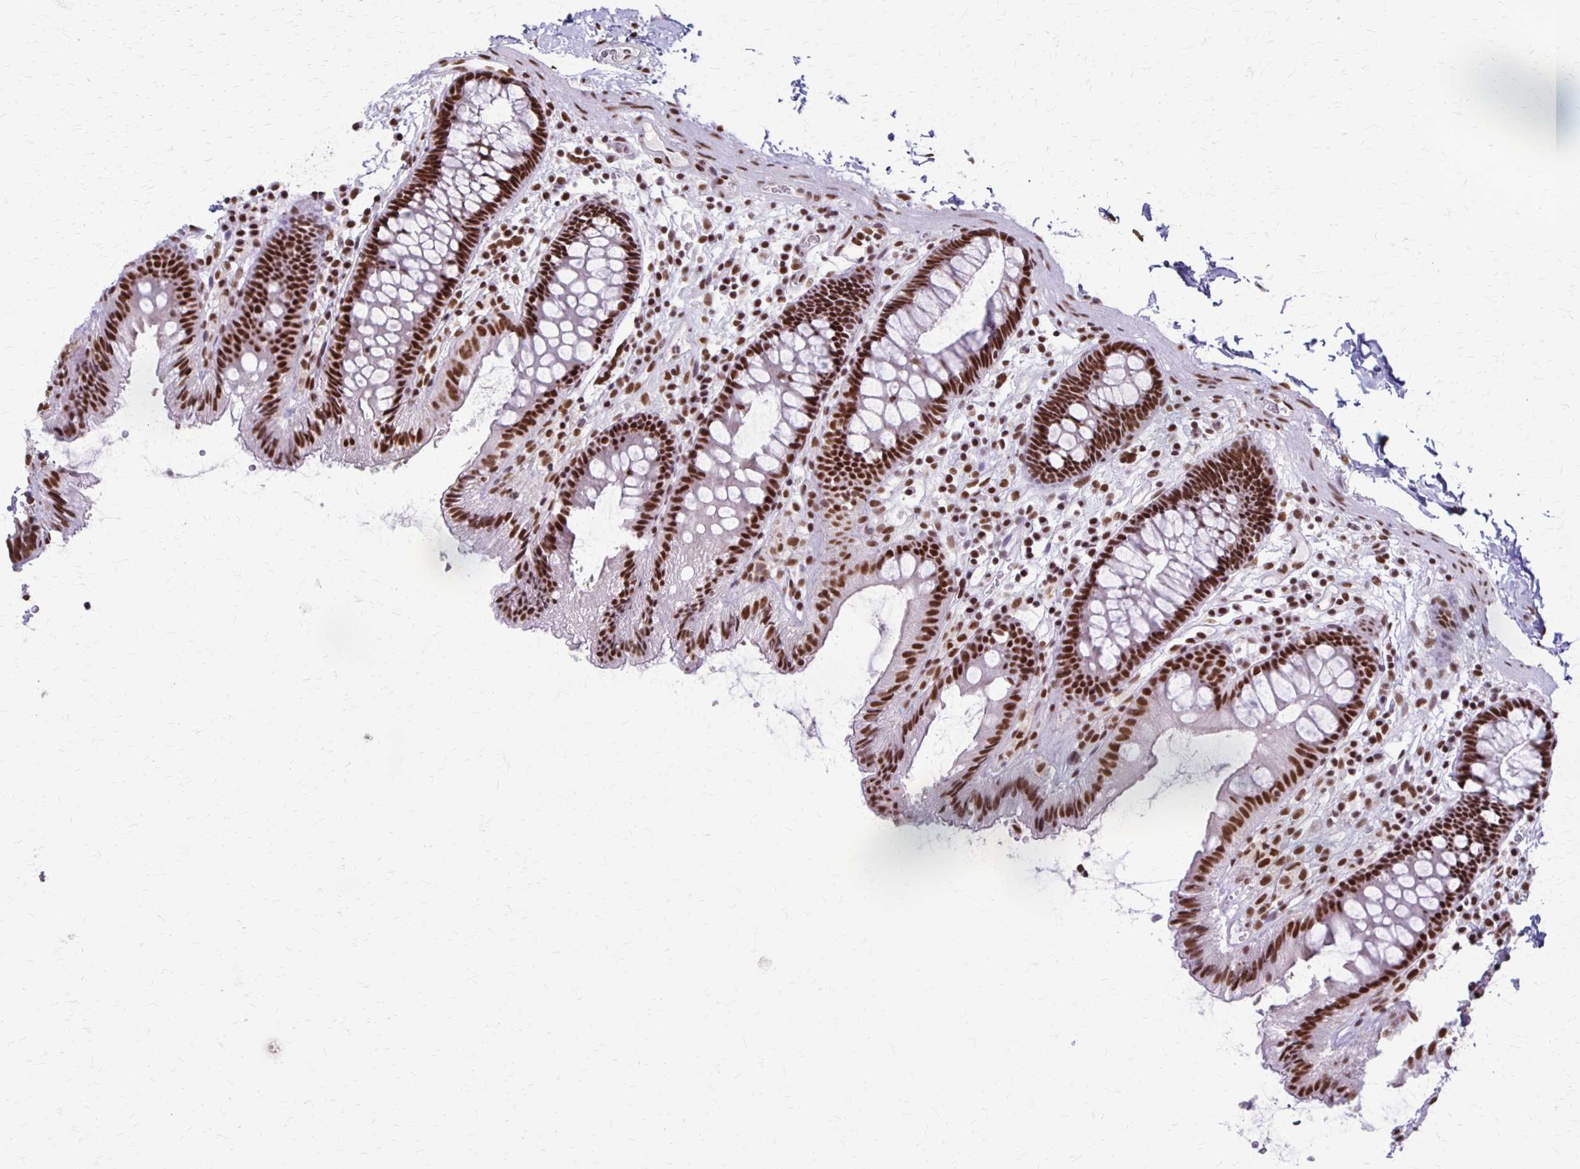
{"staining": {"intensity": "moderate", "quantity": ">75%", "location": "nuclear"}, "tissue": "colon", "cell_type": "Endothelial cells", "image_type": "normal", "snomed": [{"axis": "morphology", "description": "Normal tissue, NOS"}, {"axis": "topography", "description": "Colon"}], "caption": "Immunohistochemistry (IHC) histopathology image of benign colon: human colon stained using IHC shows medium levels of moderate protein expression localized specifically in the nuclear of endothelial cells, appearing as a nuclear brown color.", "gene": "XRCC6", "patient": {"sex": "male", "age": 84}}